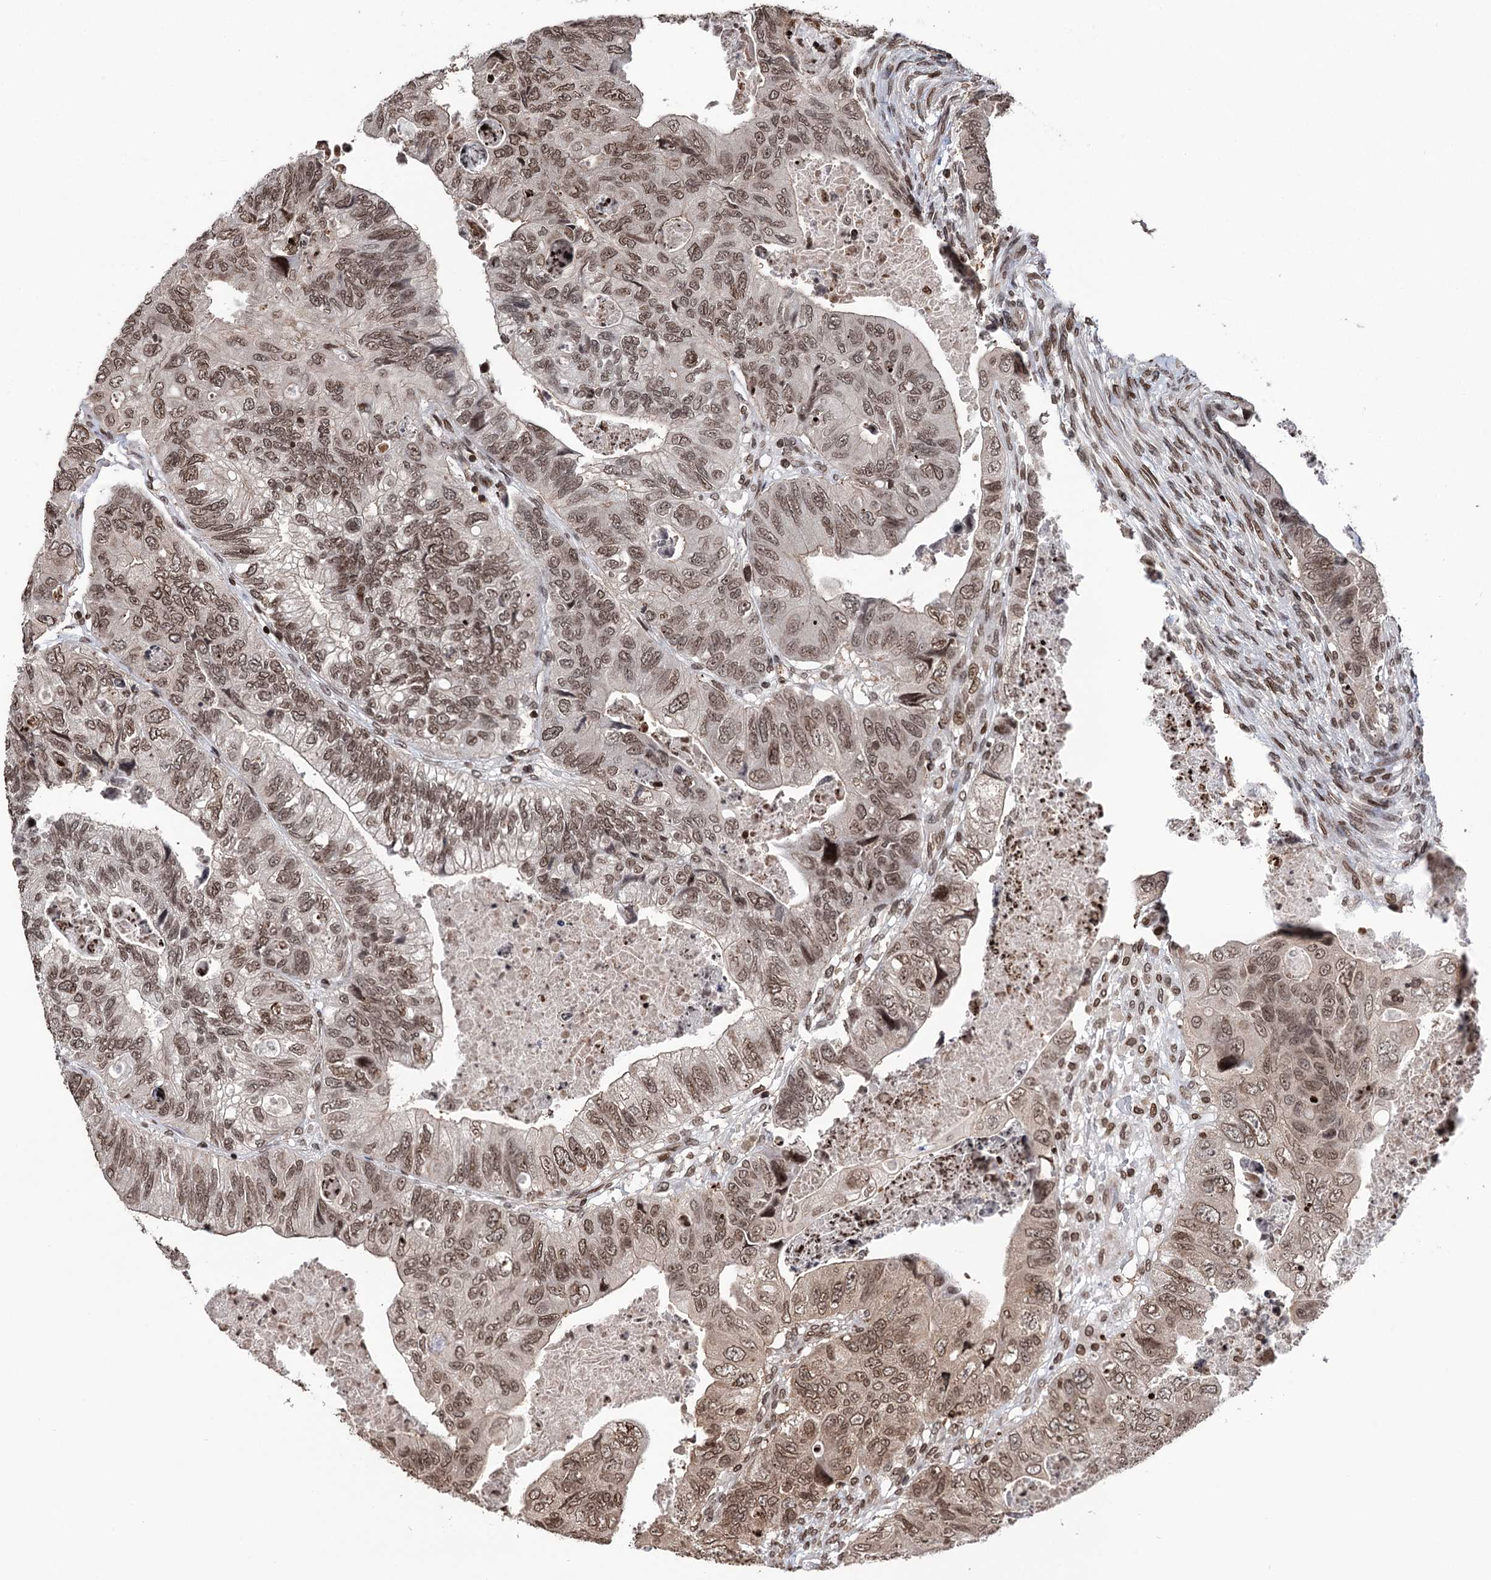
{"staining": {"intensity": "moderate", "quantity": ">75%", "location": "nuclear"}, "tissue": "colorectal cancer", "cell_type": "Tumor cells", "image_type": "cancer", "snomed": [{"axis": "morphology", "description": "Adenocarcinoma, NOS"}, {"axis": "topography", "description": "Rectum"}], "caption": "Colorectal adenocarcinoma stained with a brown dye displays moderate nuclear positive staining in approximately >75% of tumor cells.", "gene": "CCDC77", "patient": {"sex": "male", "age": 63}}